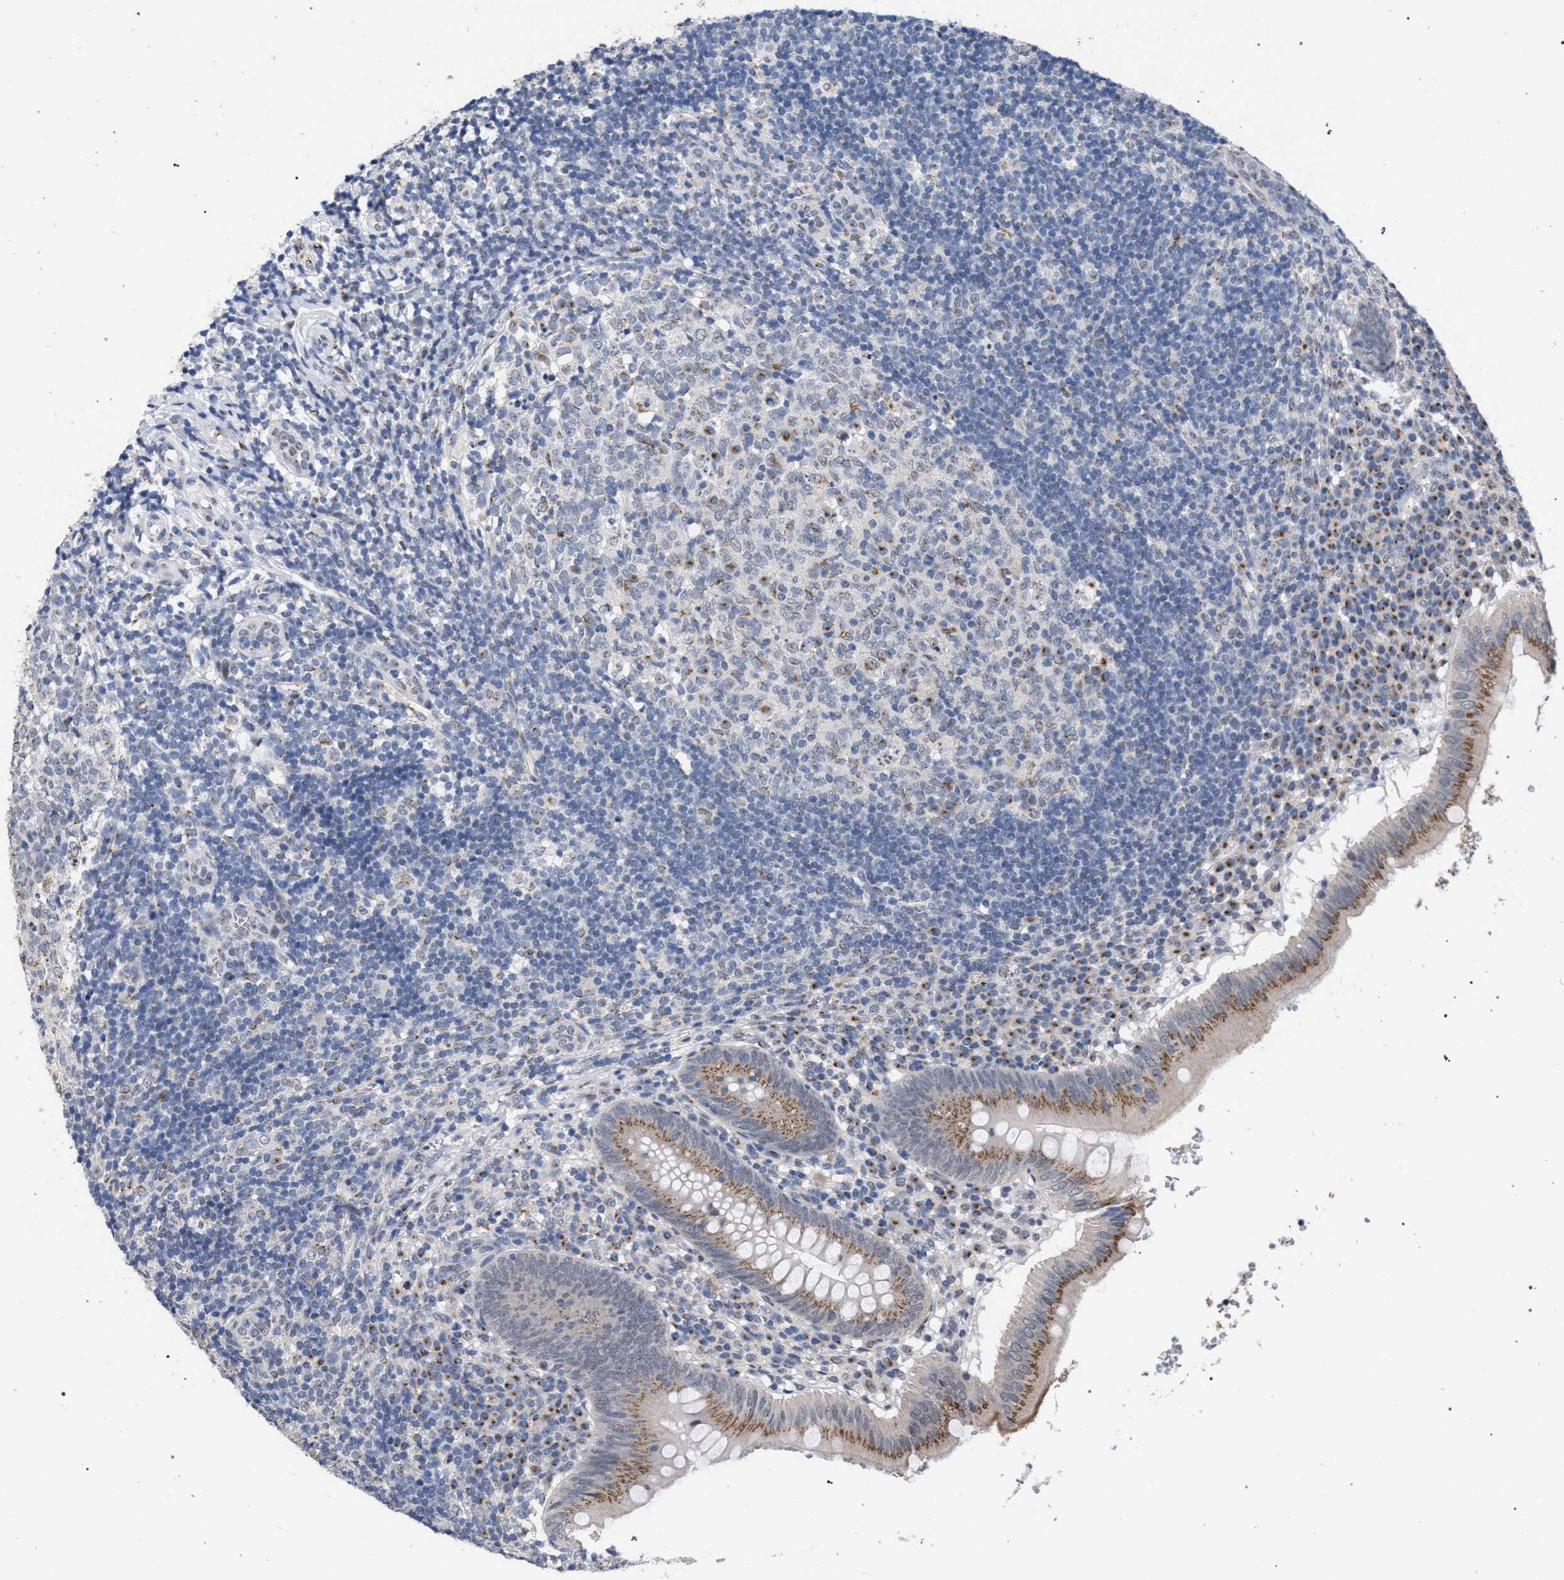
{"staining": {"intensity": "moderate", "quantity": ">75%", "location": "cytoplasmic/membranous"}, "tissue": "appendix", "cell_type": "Glandular cells", "image_type": "normal", "snomed": [{"axis": "morphology", "description": "Normal tissue, NOS"}, {"axis": "topography", "description": "Appendix"}], "caption": "Immunohistochemical staining of normal appendix exhibits >75% levels of moderate cytoplasmic/membranous protein positivity in about >75% of glandular cells.", "gene": "GOLGA2", "patient": {"sex": "male", "age": 8}}